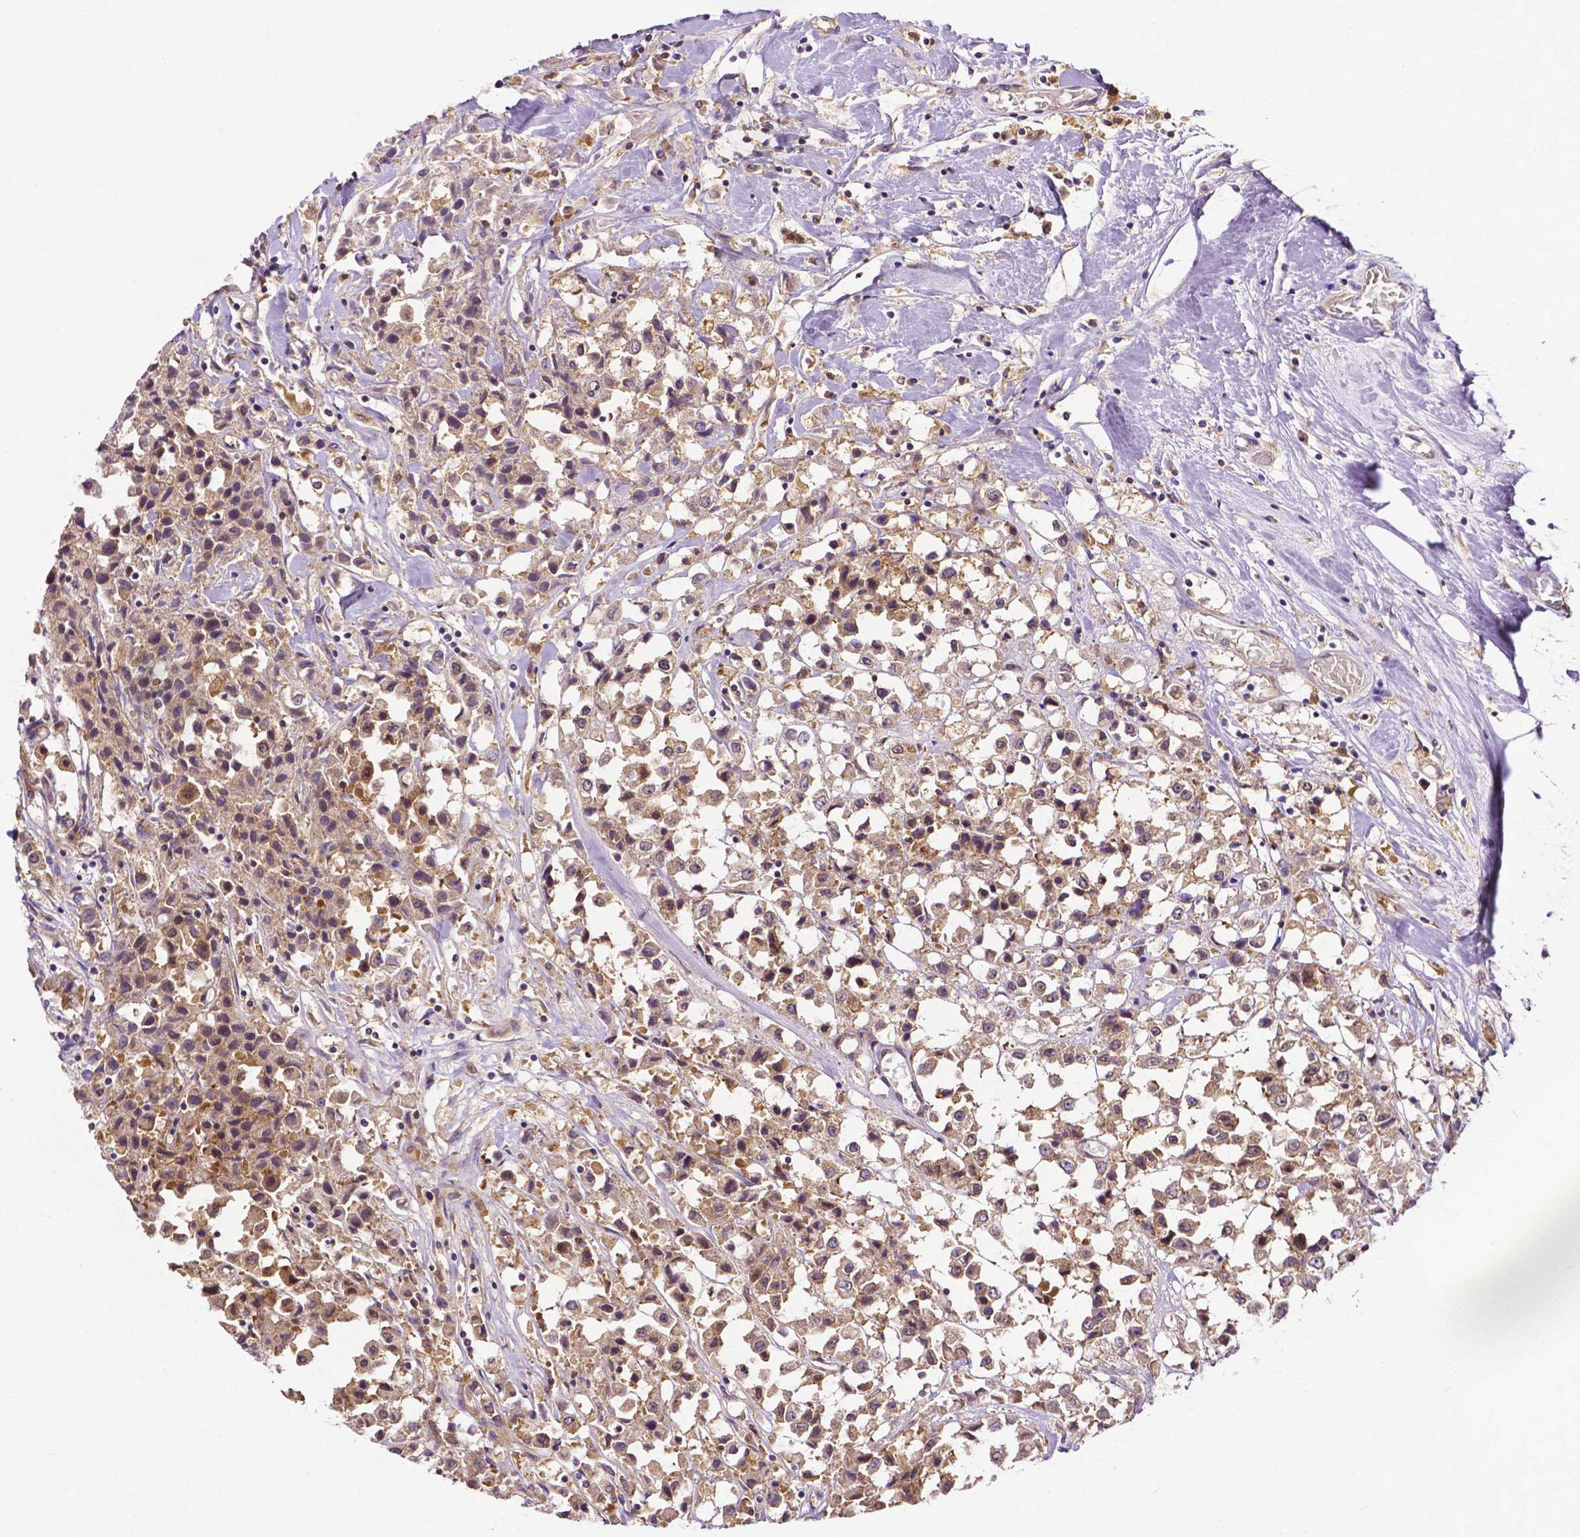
{"staining": {"intensity": "weak", "quantity": ">75%", "location": "cytoplasmic/membranous"}, "tissue": "breast cancer", "cell_type": "Tumor cells", "image_type": "cancer", "snomed": [{"axis": "morphology", "description": "Duct carcinoma"}, {"axis": "topography", "description": "Breast"}], "caption": "Invasive ductal carcinoma (breast) stained for a protein reveals weak cytoplasmic/membranous positivity in tumor cells.", "gene": "DICER1", "patient": {"sex": "female", "age": 61}}